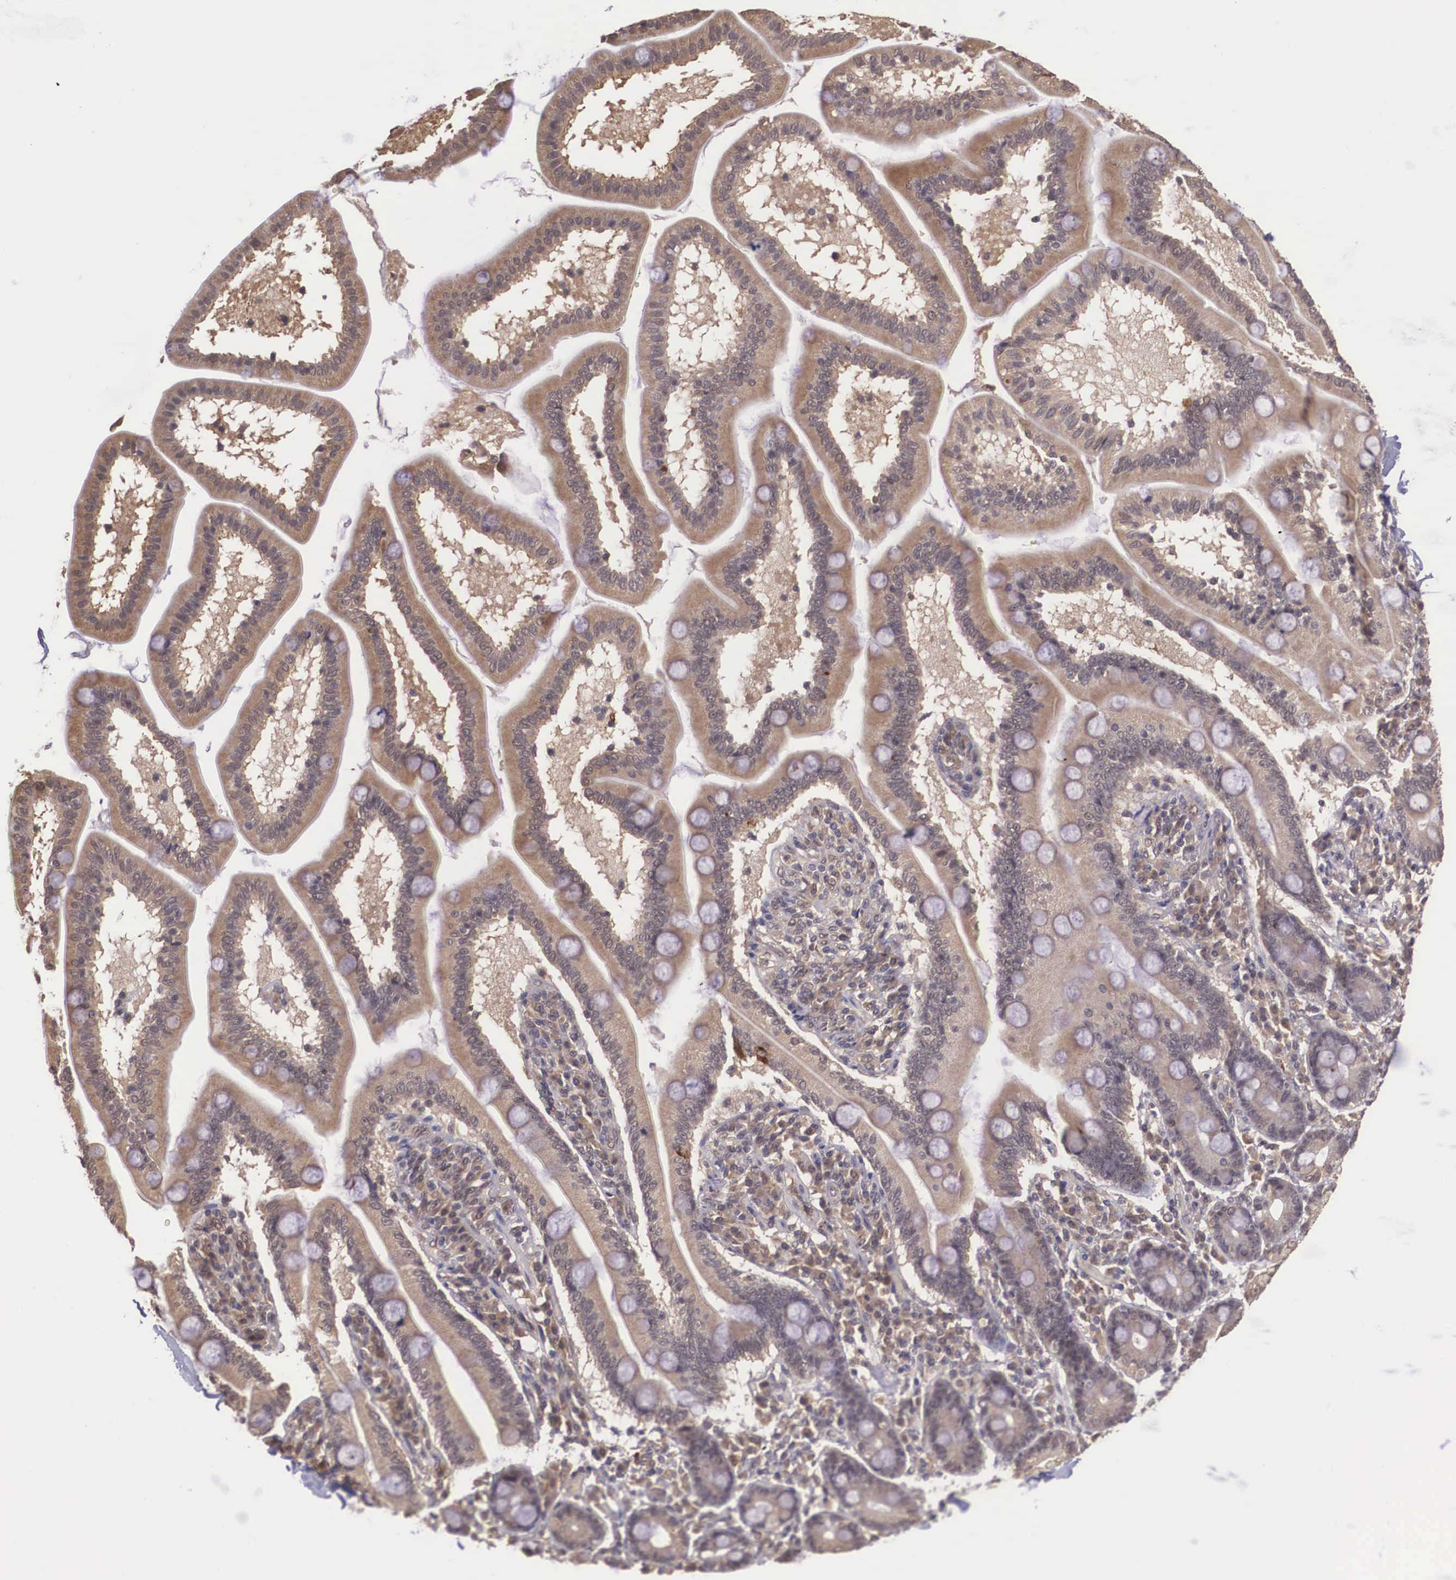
{"staining": {"intensity": "moderate", "quantity": "25%-75%", "location": "nuclear"}, "tissue": "adipose tissue", "cell_type": "Adipocytes", "image_type": "normal", "snomed": [{"axis": "morphology", "description": "Normal tissue, NOS"}, {"axis": "topography", "description": "Duodenum"}], "caption": "DAB (3,3'-diaminobenzidine) immunohistochemical staining of unremarkable adipose tissue shows moderate nuclear protein expression in about 25%-75% of adipocytes. Ihc stains the protein of interest in brown and the nuclei are stained blue.", "gene": "VASH1", "patient": {"sex": "male", "age": 63}}